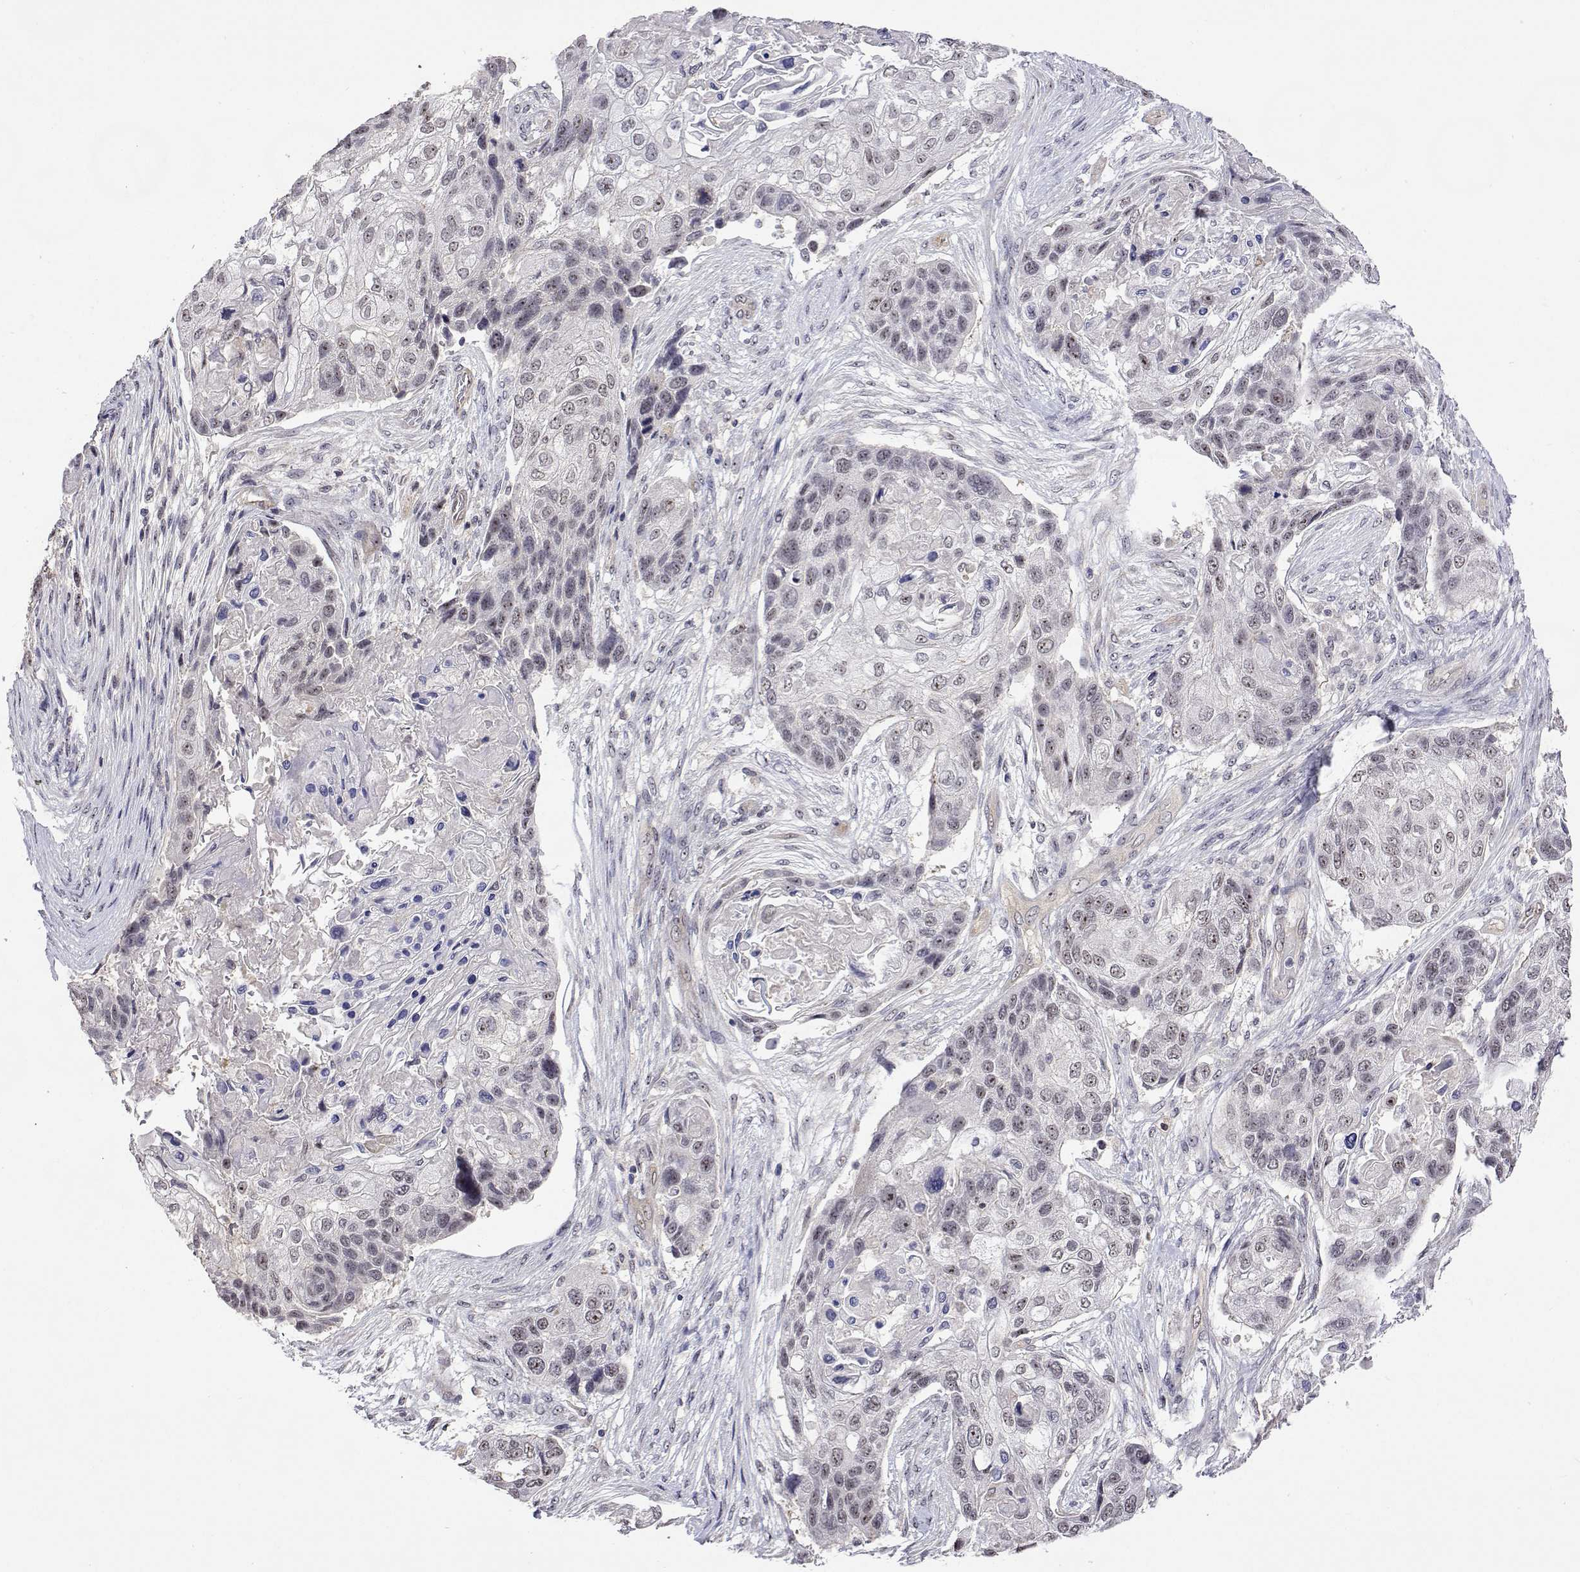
{"staining": {"intensity": "weak", "quantity": "<25%", "location": "nuclear"}, "tissue": "lung cancer", "cell_type": "Tumor cells", "image_type": "cancer", "snomed": [{"axis": "morphology", "description": "Squamous cell carcinoma, NOS"}, {"axis": "topography", "description": "Lung"}], "caption": "This photomicrograph is of lung cancer (squamous cell carcinoma) stained with immunohistochemistry (IHC) to label a protein in brown with the nuclei are counter-stained blue. There is no positivity in tumor cells.", "gene": "NHP2", "patient": {"sex": "male", "age": 69}}